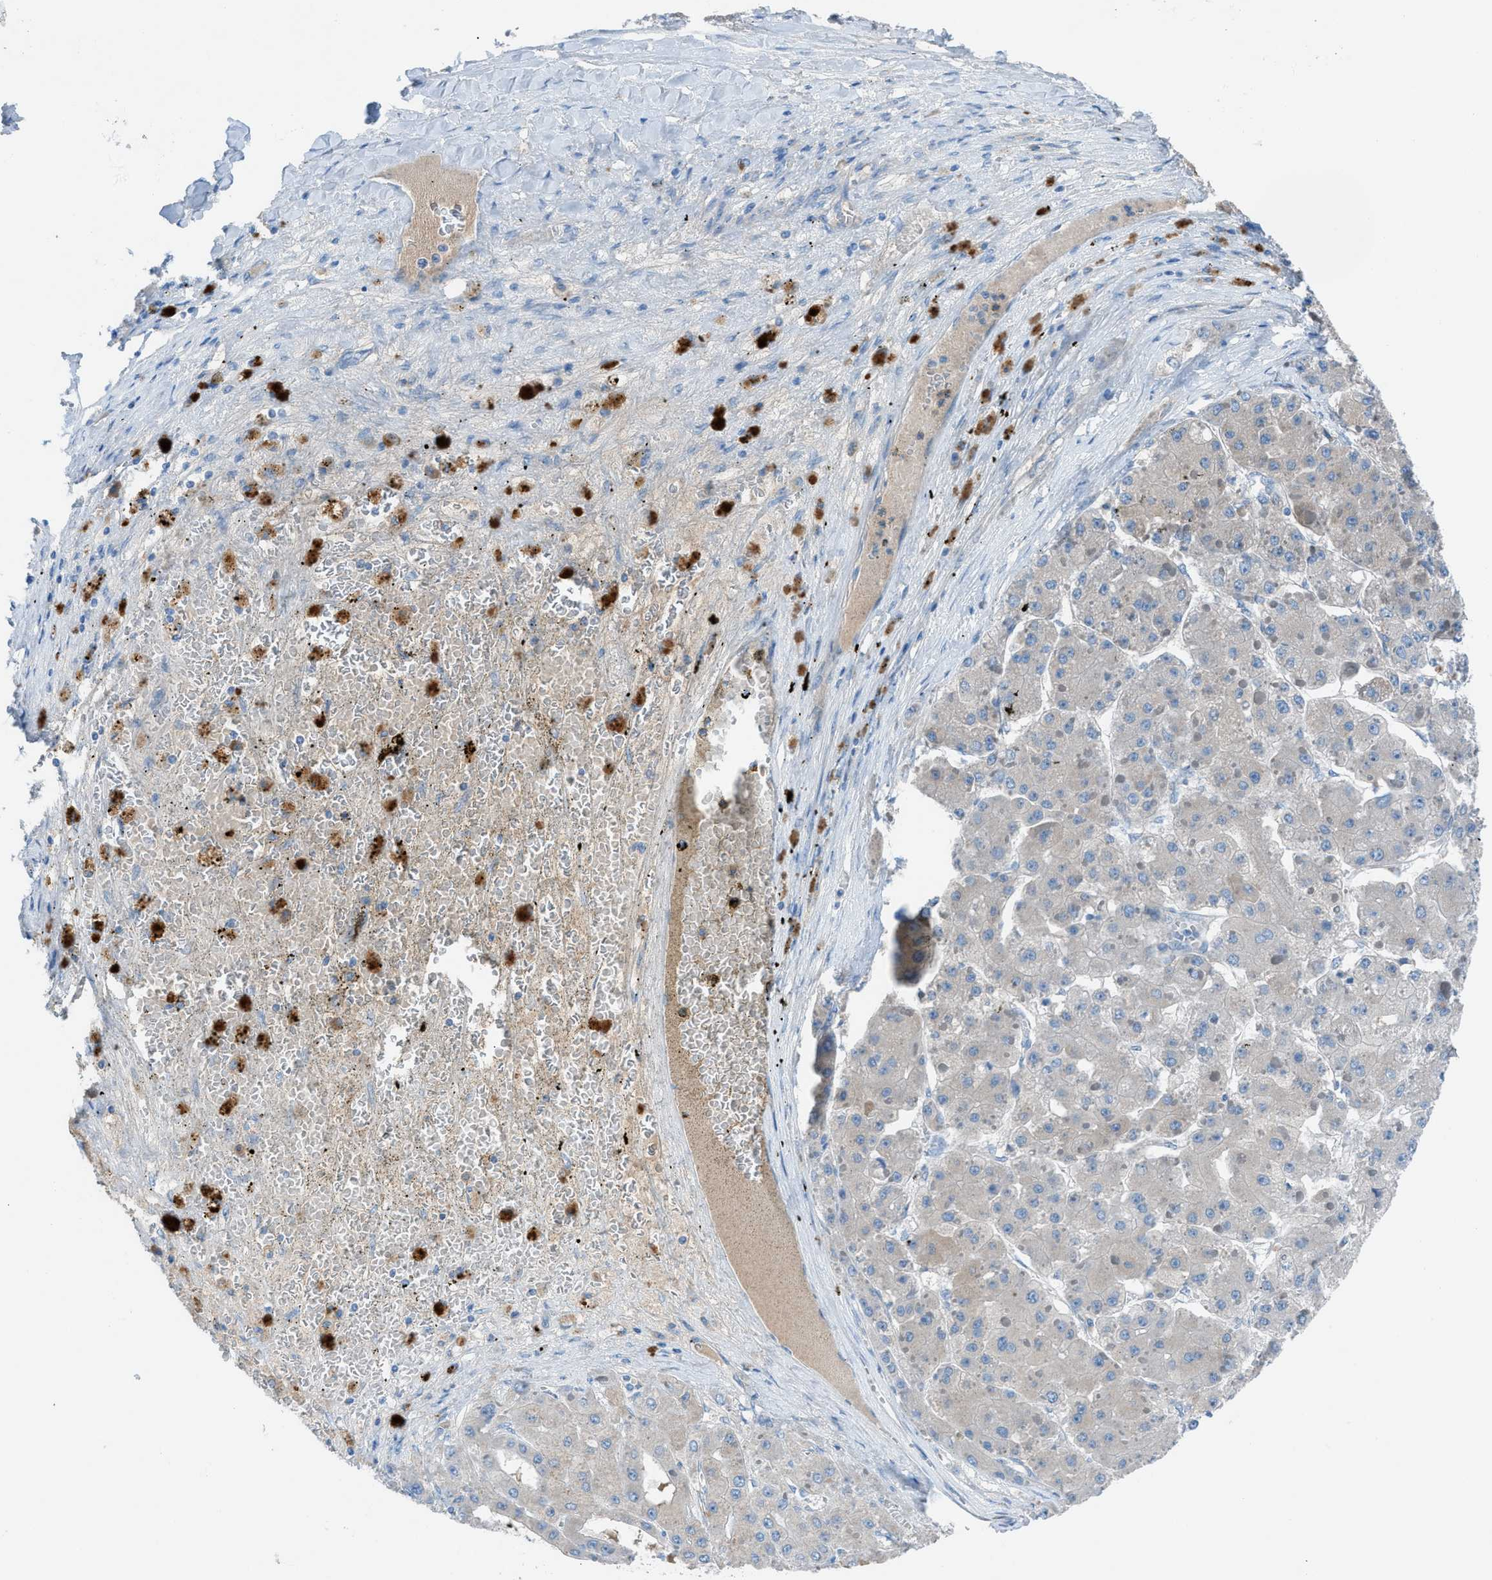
{"staining": {"intensity": "weak", "quantity": "<25%", "location": "cytoplasmic/membranous"}, "tissue": "liver cancer", "cell_type": "Tumor cells", "image_type": "cancer", "snomed": [{"axis": "morphology", "description": "Carcinoma, Hepatocellular, NOS"}, {"axis": "topography", "description": "Liver"}], "caption": "High power microscopy micrograph of an immunohistochemistry (IHC) image of liver cancer (hepatocellular carcinoma), revealing no significant staining in tumor cells.", "gene": "C5AR2", "patient": {"sex": "female", "age": 73}}